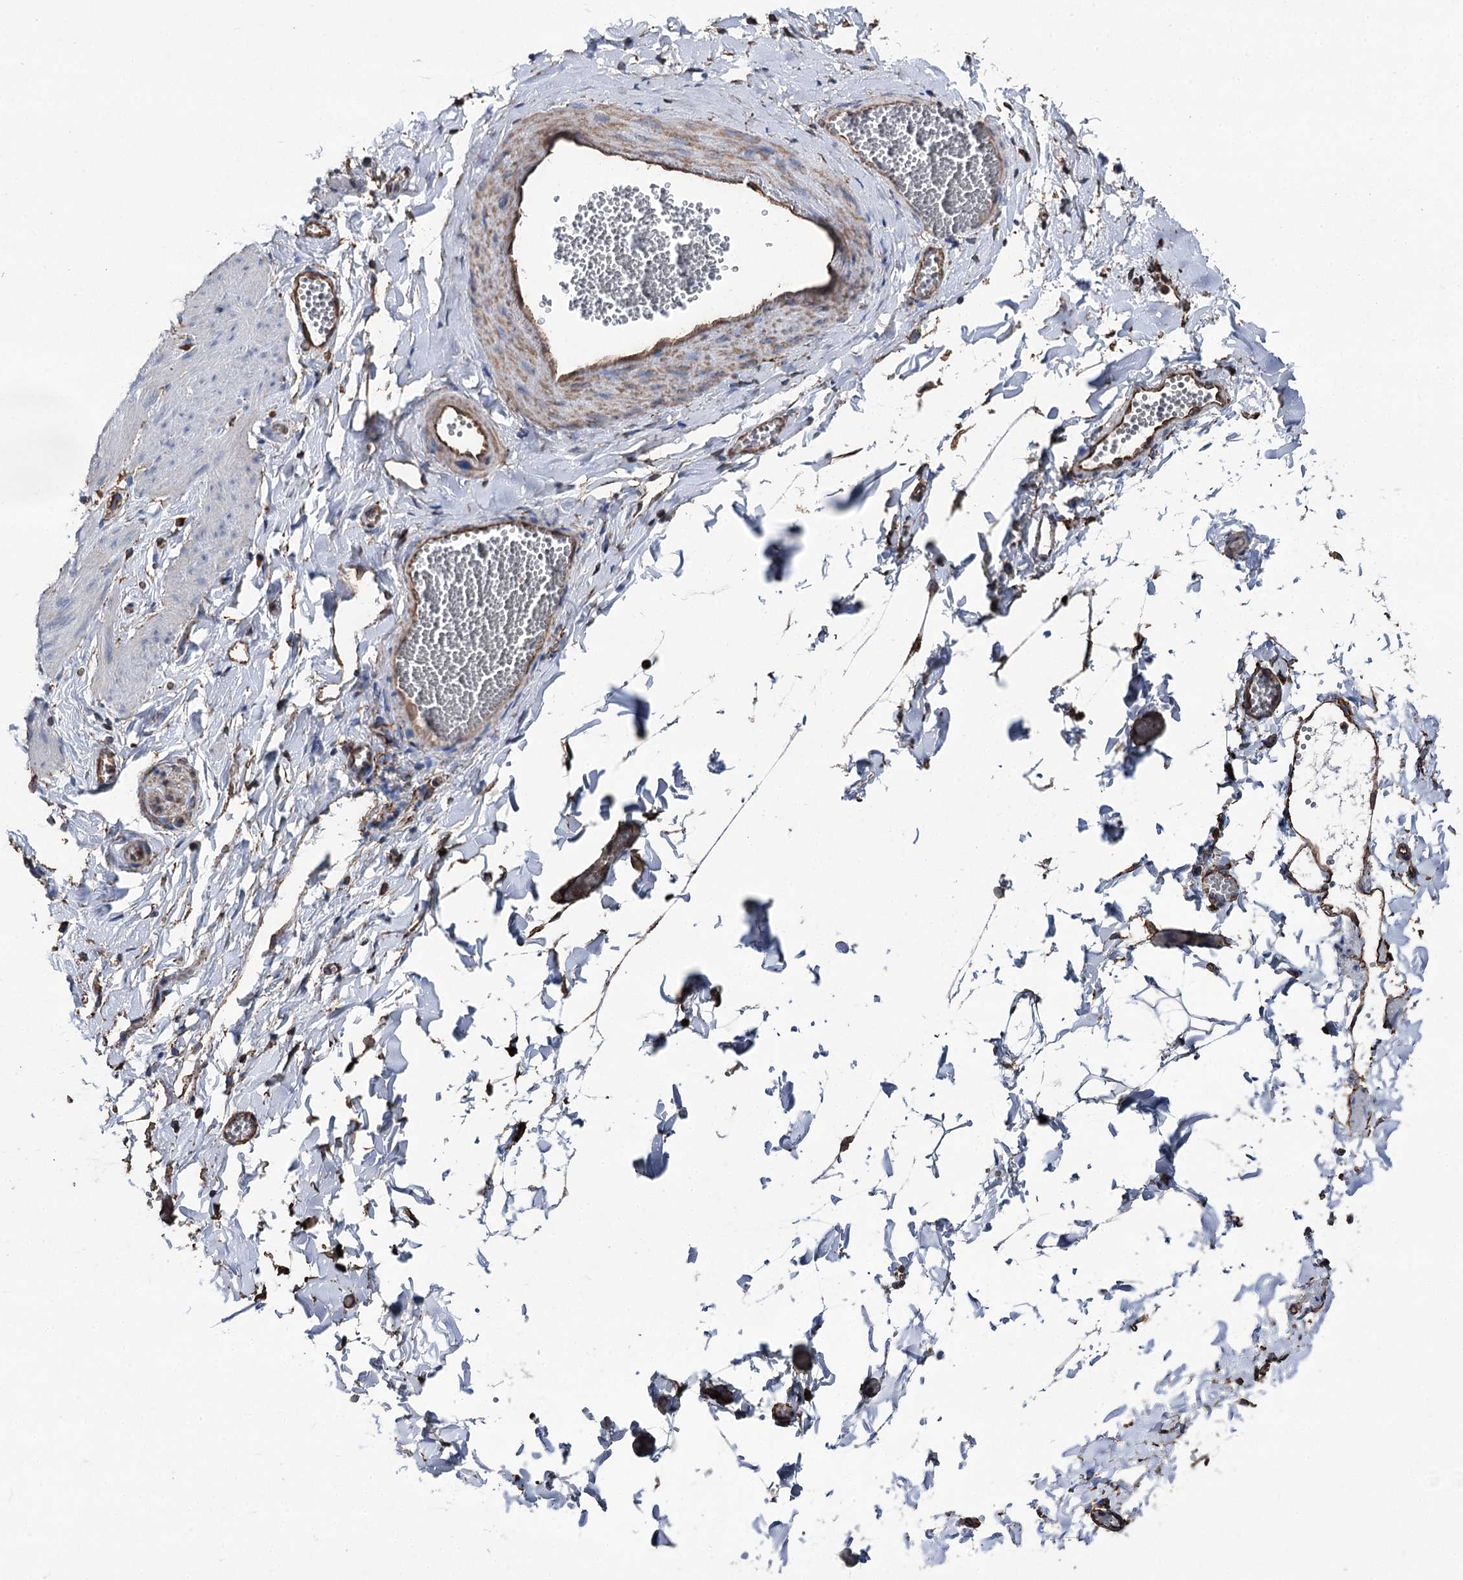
{"staining": {"intensity": "moderate", "quantity": ">75%", "location": "cytoplasmic/membranous"}, "tissue": "adipose tissue", "cell_type": "Adipocytes", "image_type": "normal", "snomed": [{"axis": "morphology", "description": "Normal tissue, NOS"}, {"axis": "topography", "description": "Gallbladder"}, {"axis": "topography", "description": "Peripheral nerve tissue"}], "caption": "Approximately >75% of adipocytes in normal adipose tissue demonstrate moderate cytoplasmic/membranous protein positivity as visualized by brown immunohistochemical staining.", "gene": "CLEC4M", "patient": {"sex": "male", "age": 38}}